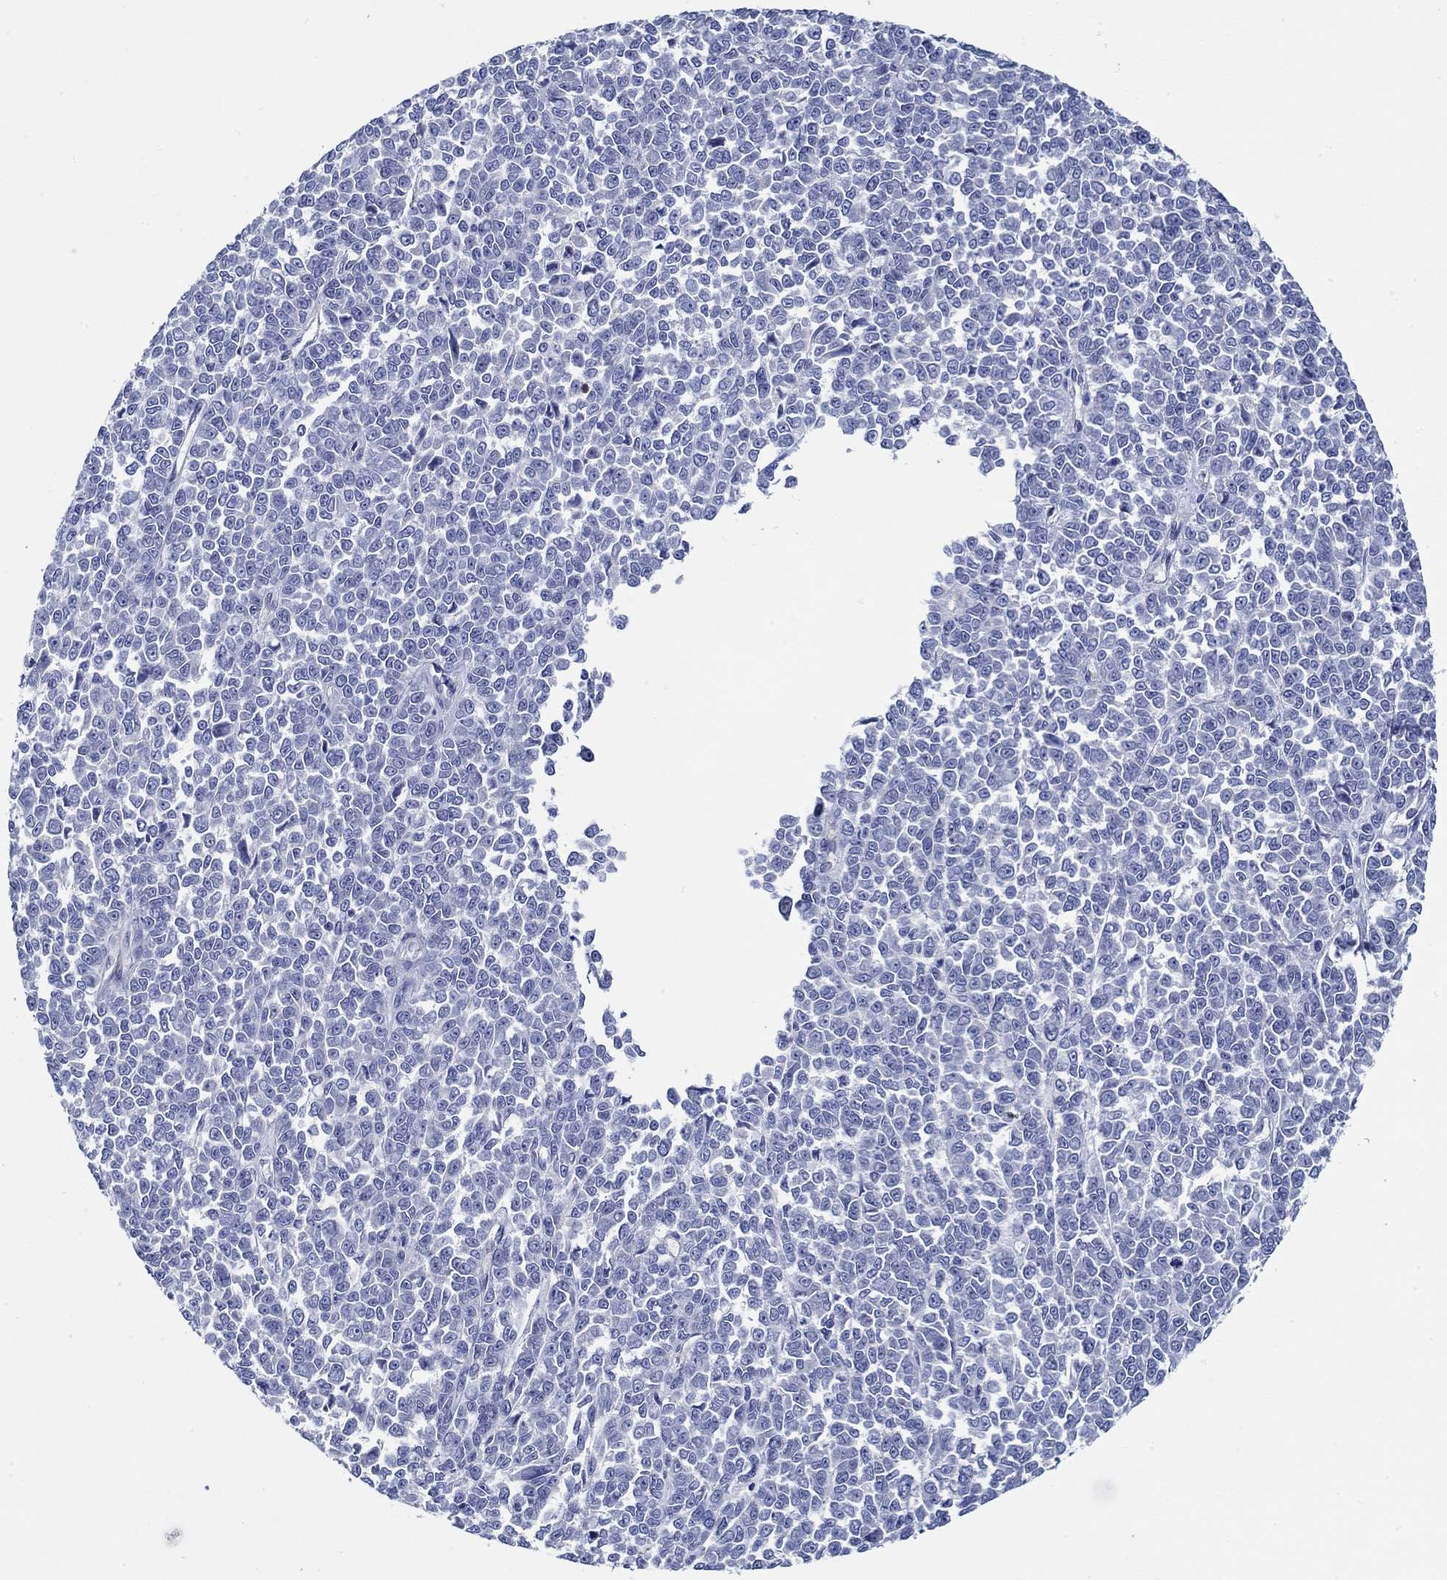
{"staining": {"intensity": "negative", "quantity": "none", "location": "none"}, "tissue": "melanoma", "cell_type": "Tumor cells", "image_type": "cancer", "snomed": [{"axis": "morphology", "description": "Malignant melanoma, NOS"}, {"axis": "topography", "description": "Skin"}], "caption": "Tumor cells show no significant protein positivity in malignant melanoma.", "gene": "CFAP61", "patient": {"sex": "female", "age": 95}}